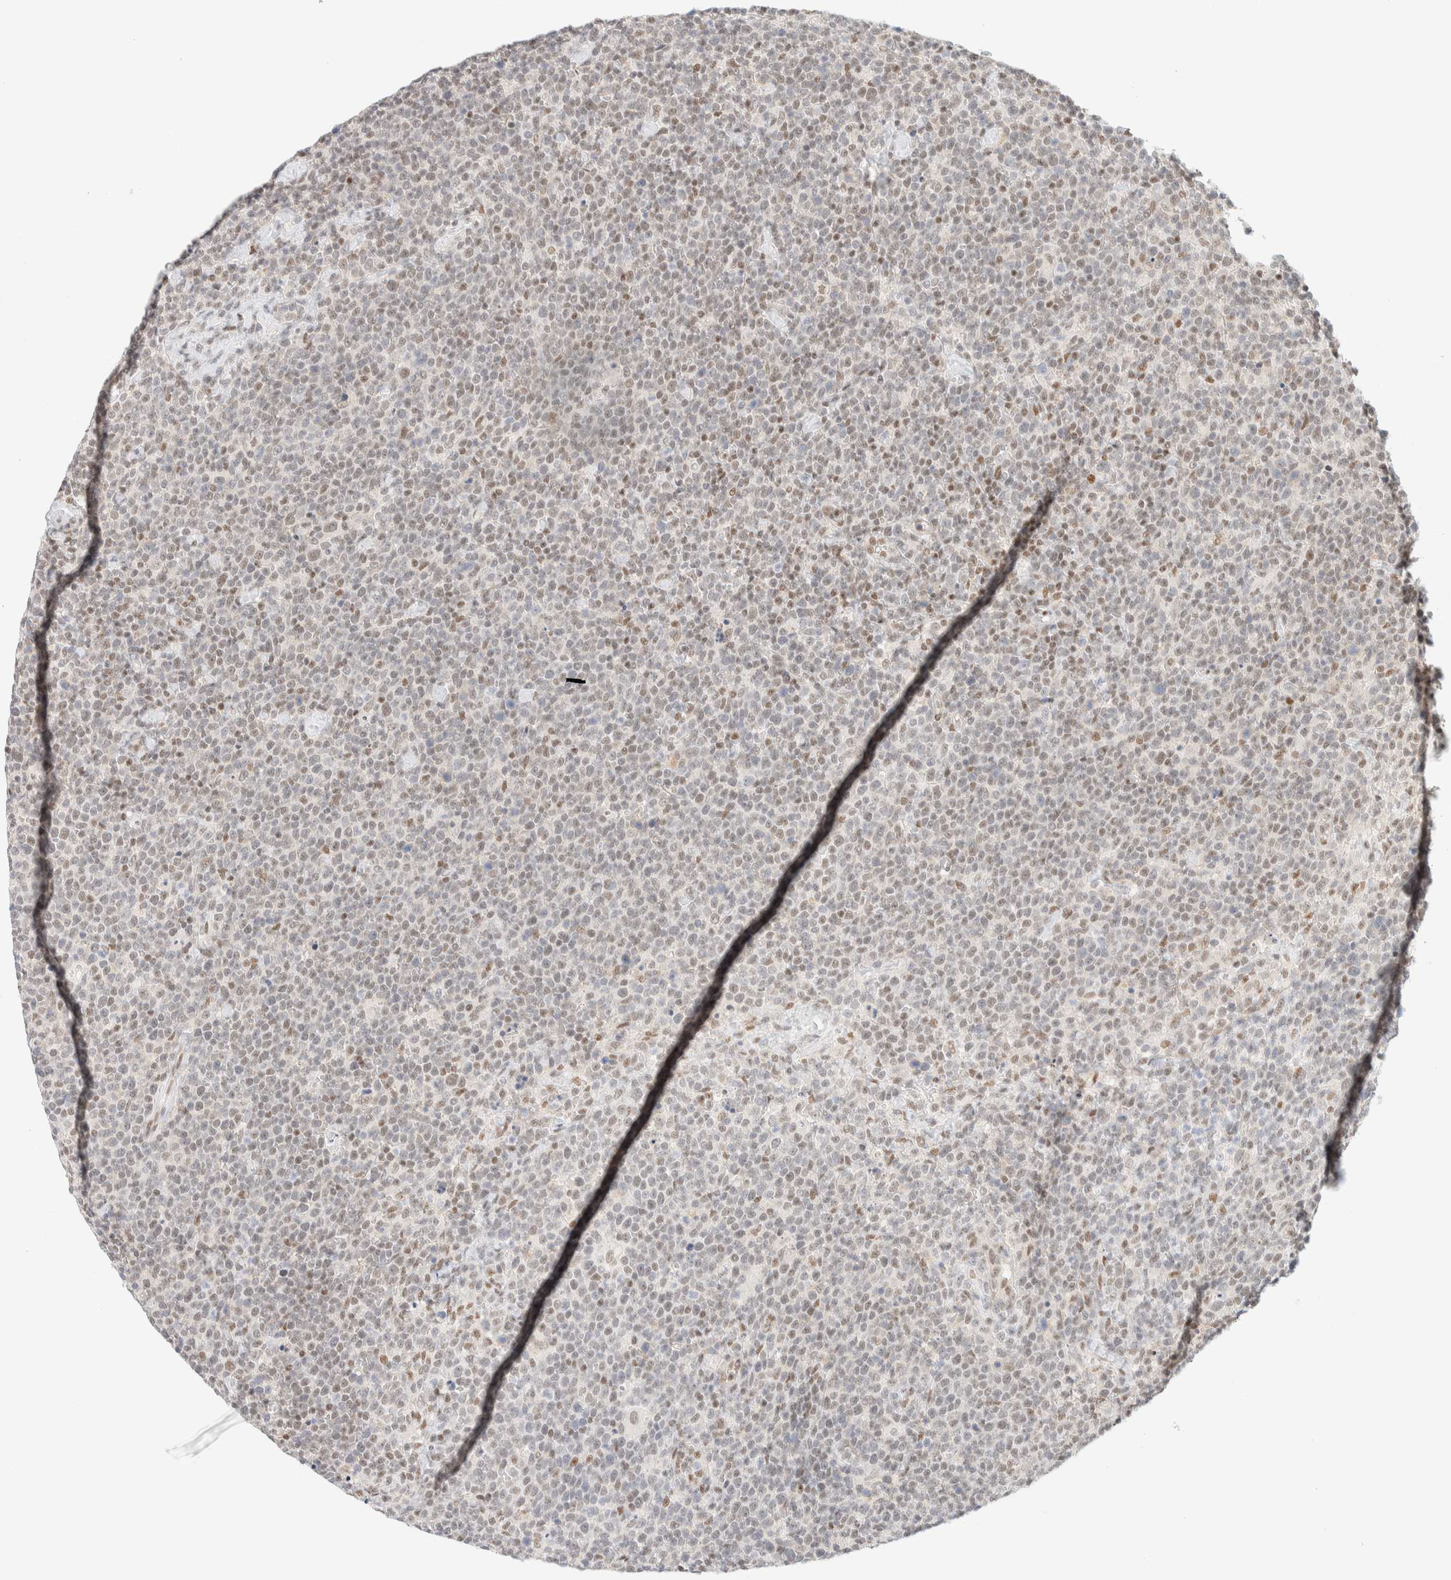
{"staining": {"intensity": "moderate", "quantity": "<25%", "location": "nuclear"}, "tissue": "lymphoma", "cell_type": "Tumor cells", "image_type": "cancer", "snomed": [{"axis": "morphology", "description": "Malignant lymphoma, non-Hodgkin's type, High grade"}, {"axis": "topography", "description": "Lymph node"}], "caption": "A brown stain highlights moderate nuclear expression of a protein in lymphoma tumor cells.", "gene": "PYGO2", "patient": {"sex": "male", "age": 61}}